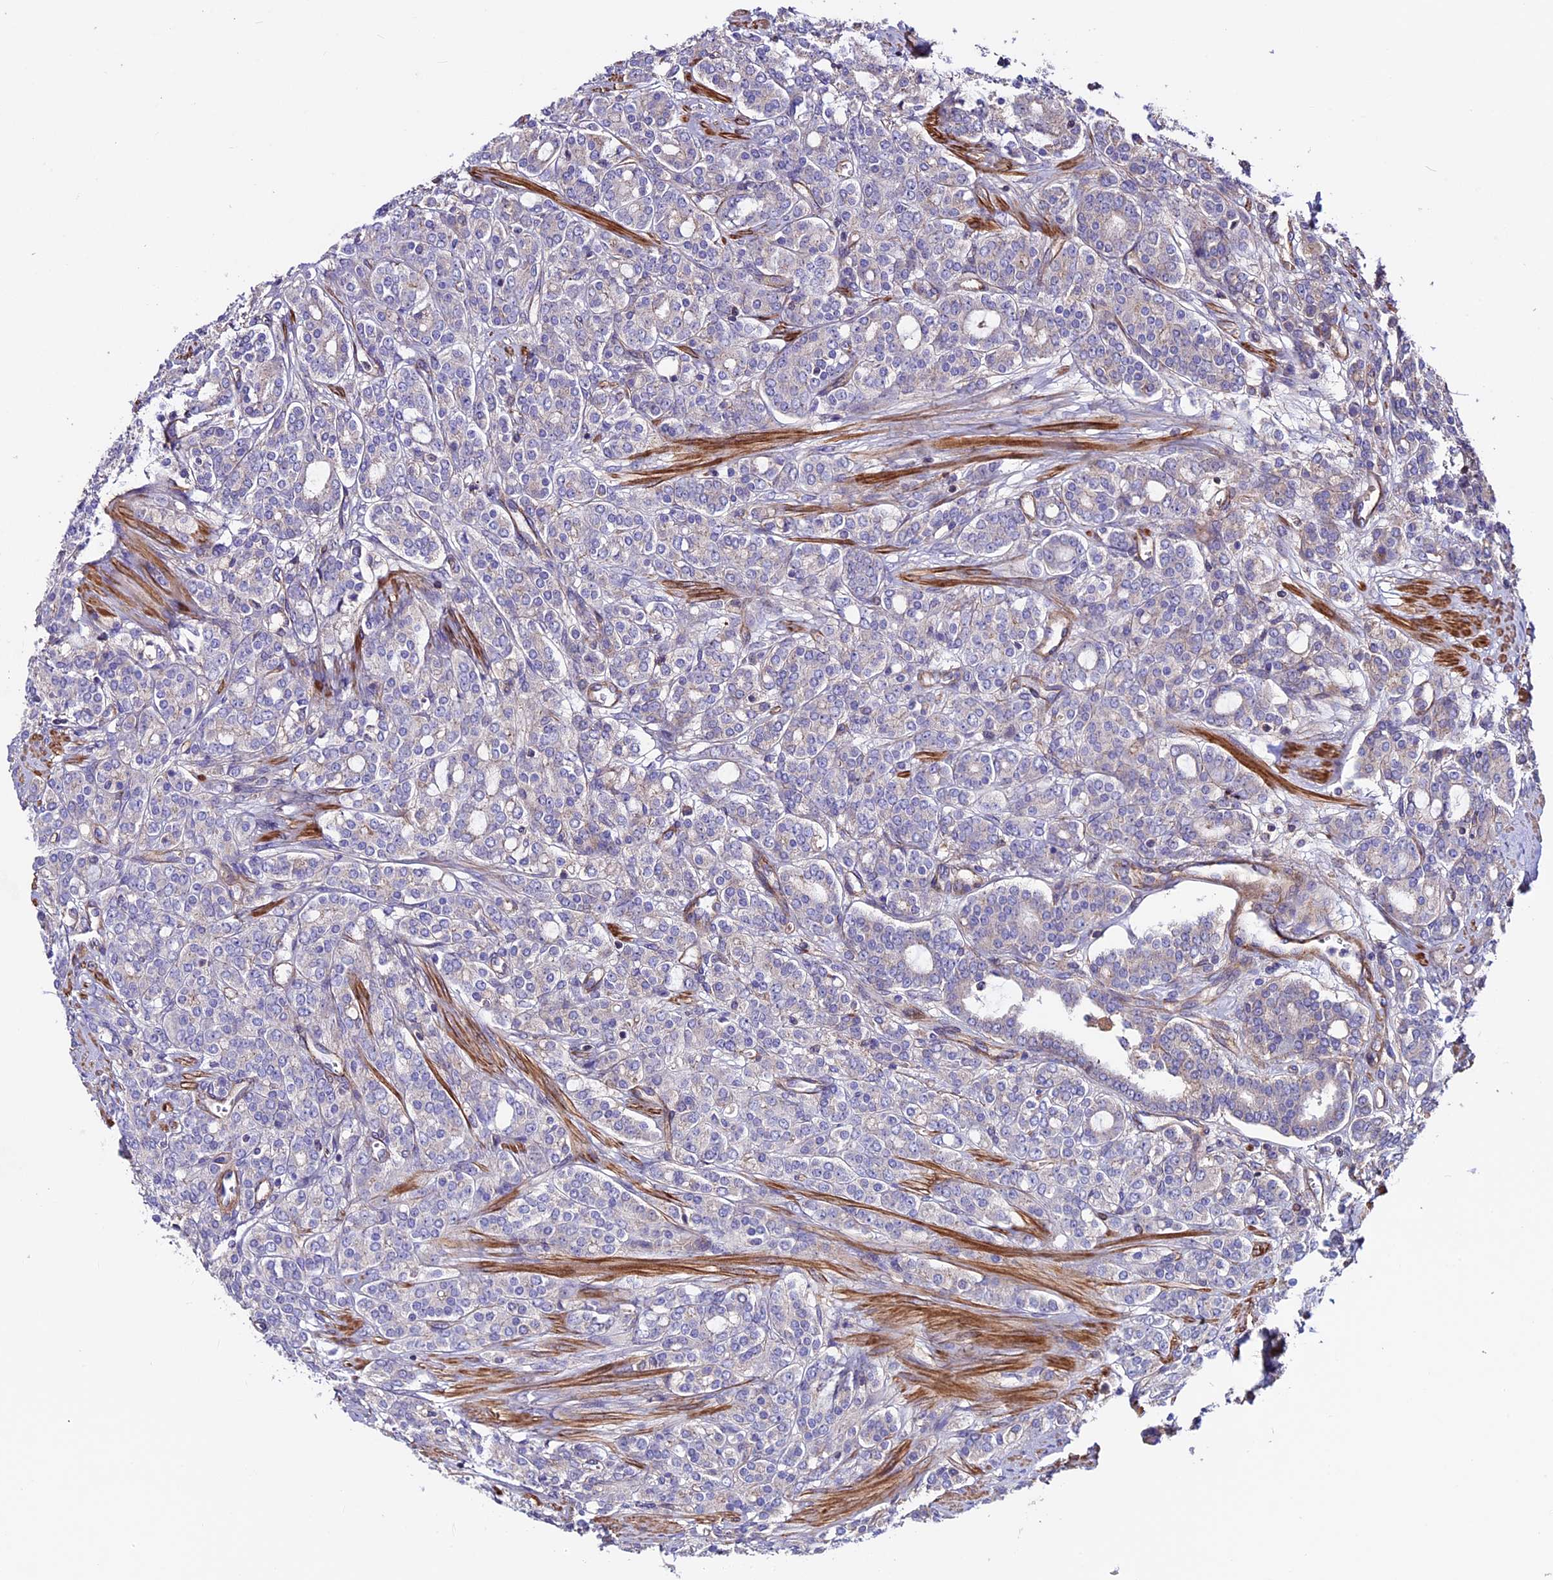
{"staining": {"intensity": "negative", "quantity": "none", "location": "none"}, "tissue": "prostate cancer", "cell_type": "Tumor cells", "image_type": "cancer", "snomed": [{"axis": "morphology", "description": "Adenocarcinoma, High grade"}, {"axis": "topography", "description": "Prostate"}], "caption": "Human prostate cancer (high-grade adenocarcinoma) stained for a protein using immunohistochemistry demonstrates no expression in tumor cells.", "gene": "EVA1B", "patient": {"sex": "male", "age": 62}}